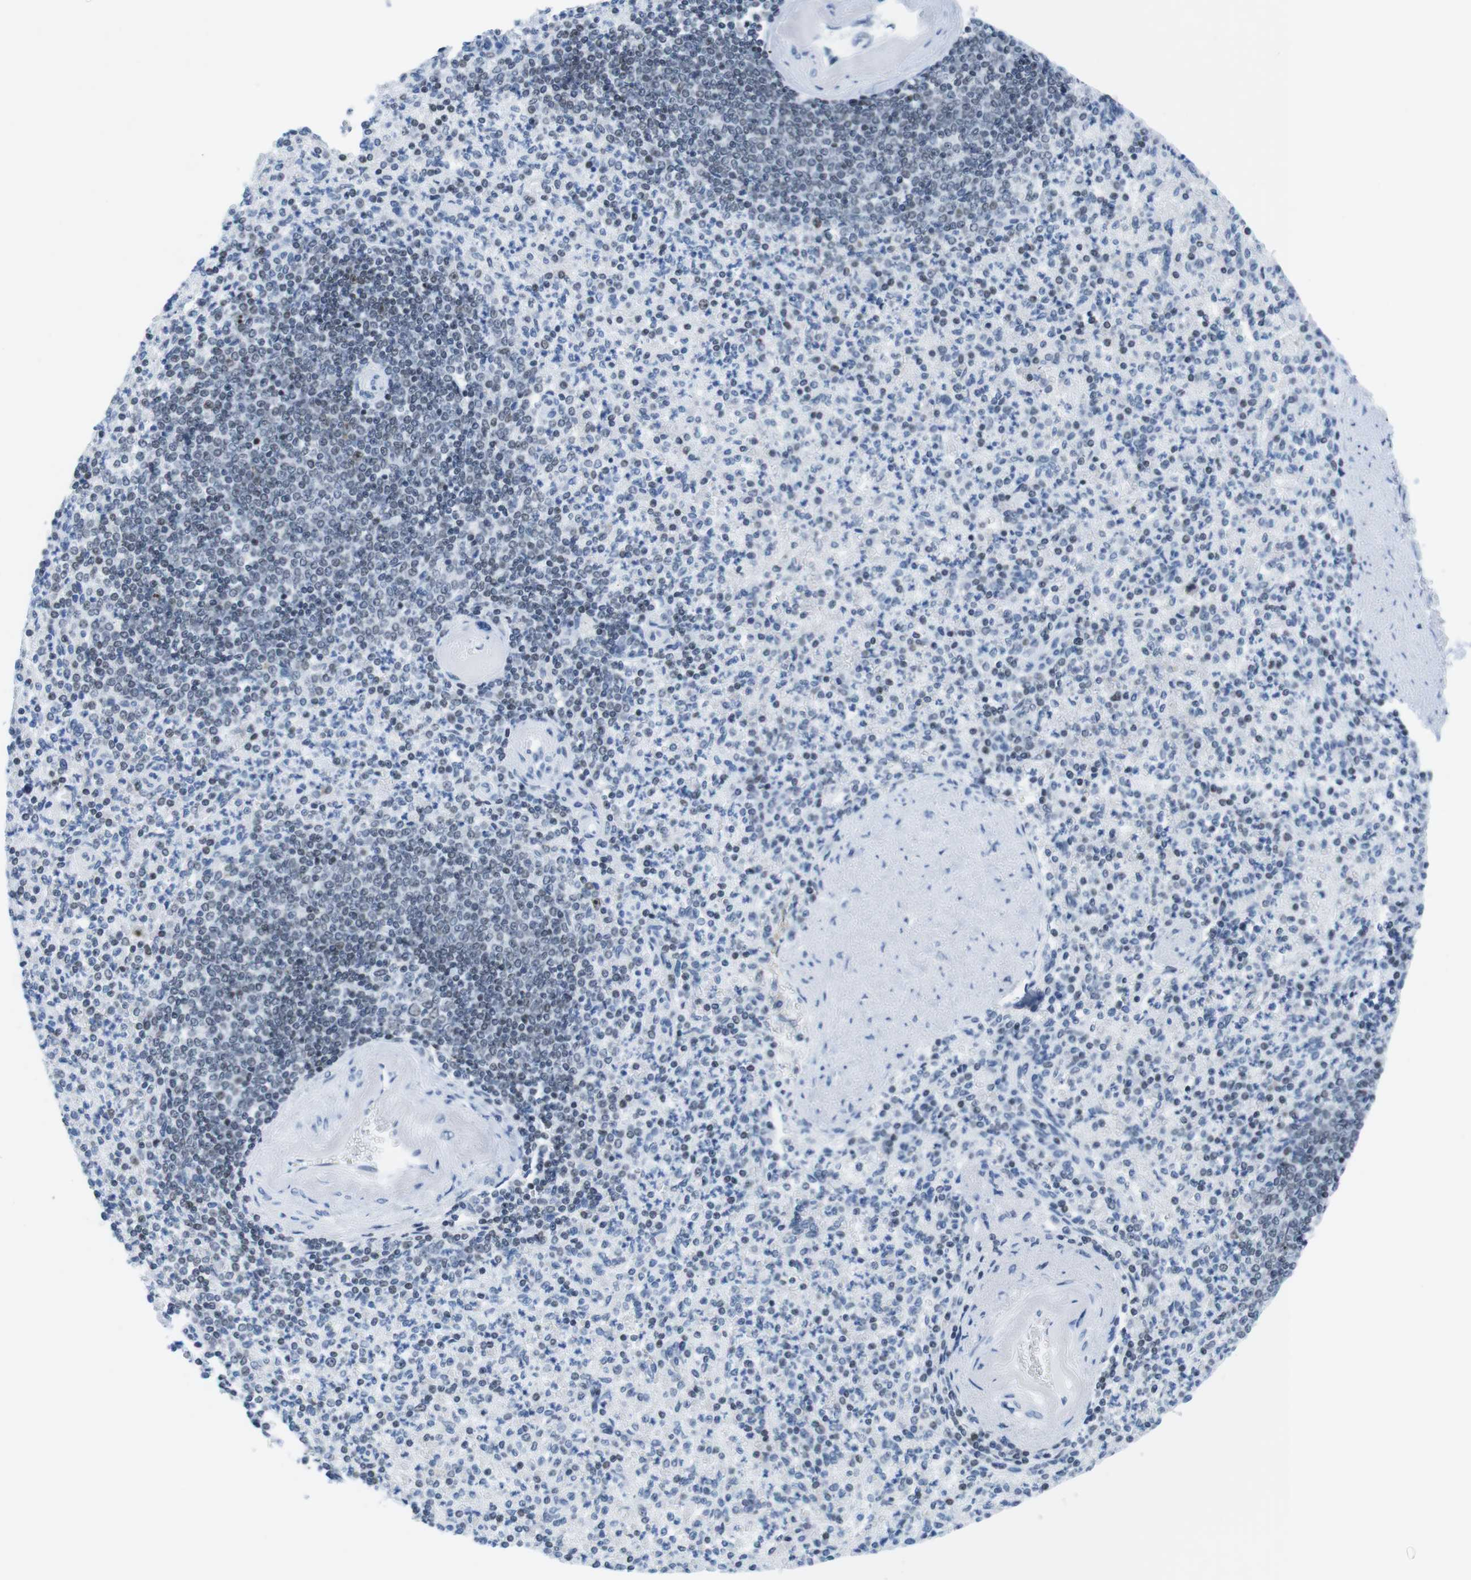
{"staining": {"intensity": "weak", "quantity": "<25%", "location": "nuclear"}, "tissue": "spleen", "cell_type": "Cells in red pulp", "image_type": "normal", "snomed": [{"axis": "morphology", "description": "Normal tissue, NOS"}, {"axis": "topography", "description": "Spleen"}], "caption": "Image shows no protein staining in cells in red pulp of unremarkable spleen.", "gene": "NIFK", "patient": {"sex": "female", "age": 74}}